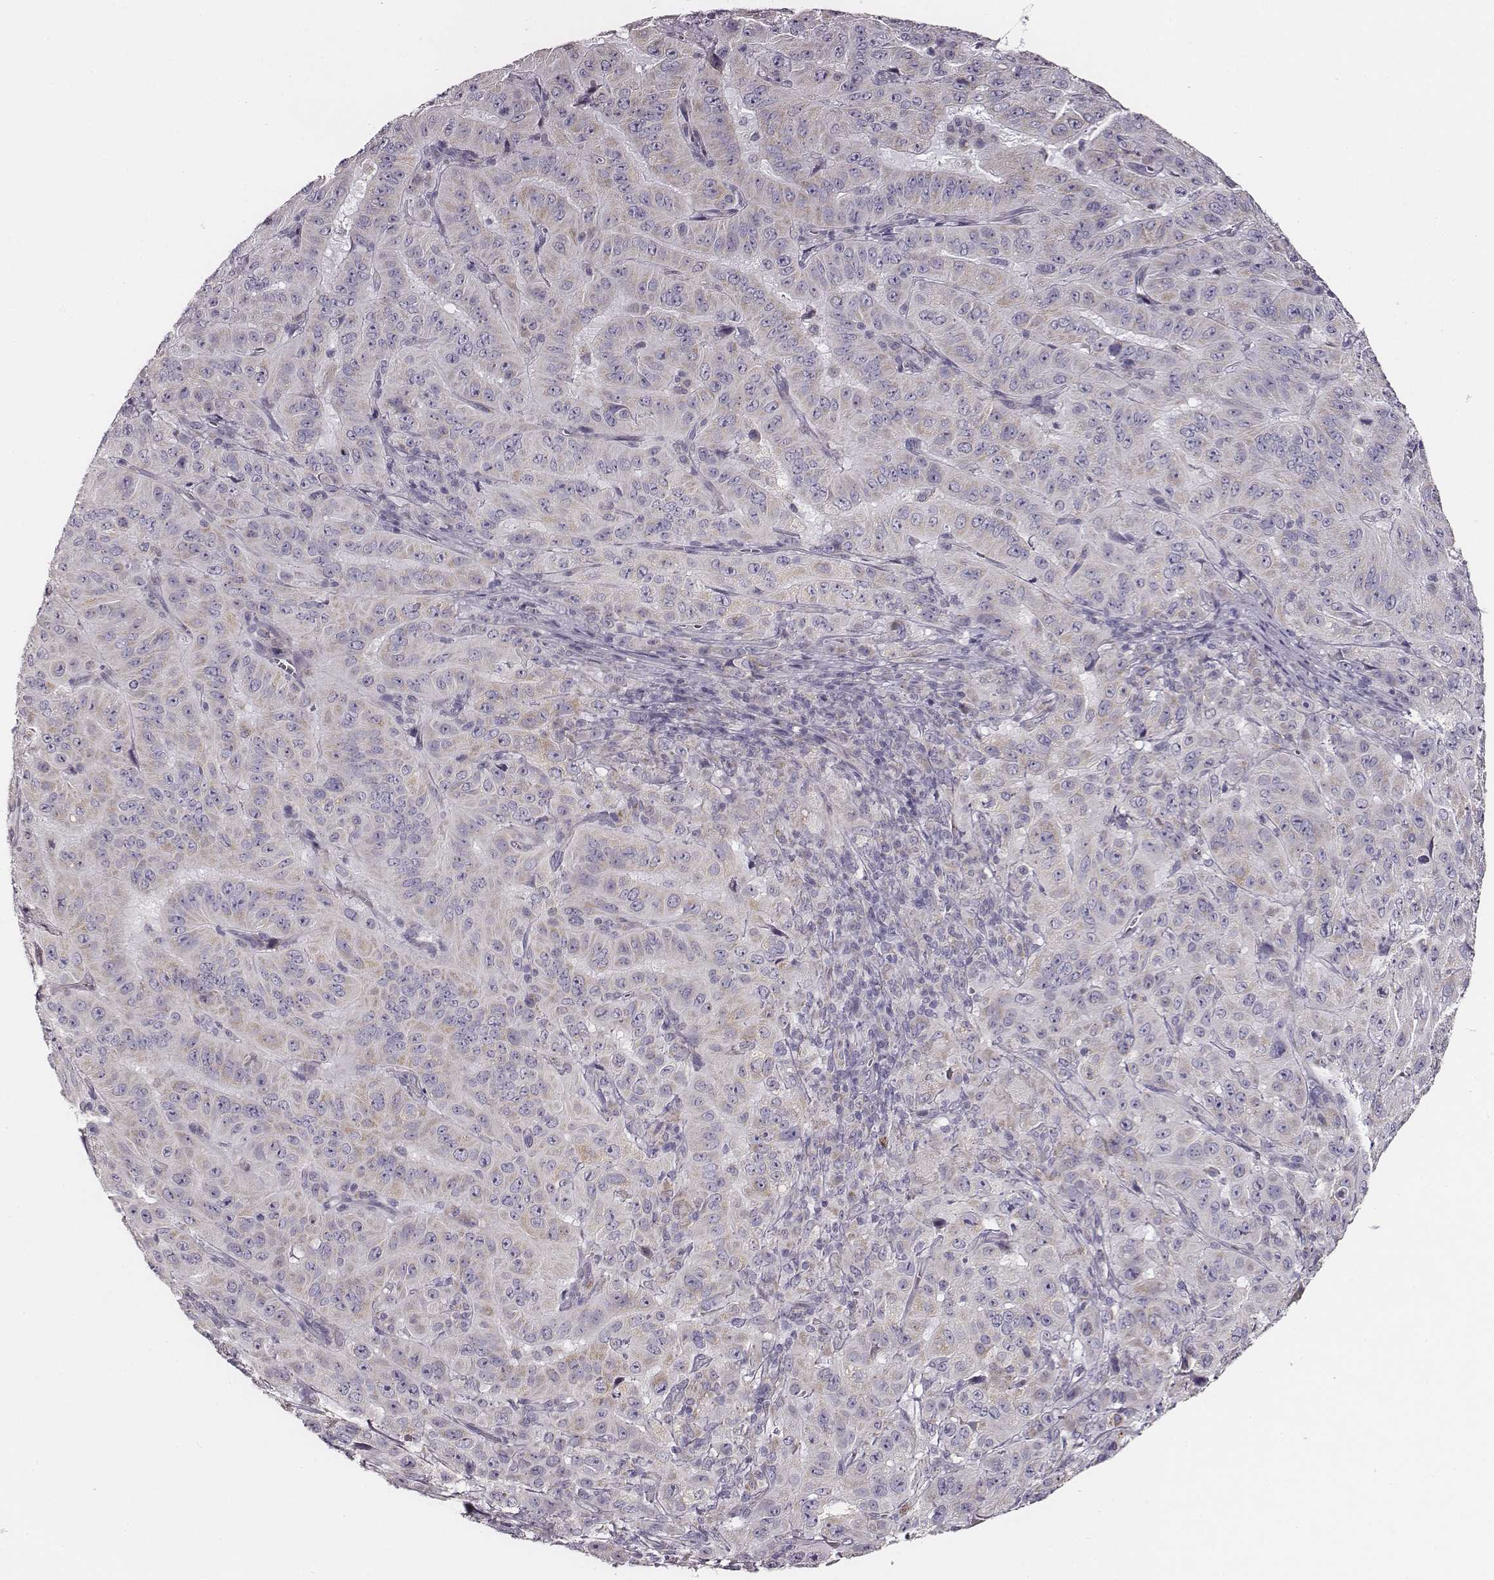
{"staining": {"intensity": "negative", "quantity": "none", "location": "none"}, "tissue": "pancreatic cancer", "cell_type": "Tumor cells", "image_type": "cancer", "snomed": [{"axis": "morphology", "description": "Adenocarcinoma, NOS"}, {"axis": "topography", "description": "Pancreas"}], "caption": "High magnification brightfield microscopy of pancreatic cancer stained with DAB (brown) and counterstained with hematoxylin (blue): tumor cells show no significant staining.", "gene": "UBL4B", "patient": {"sex": "male", "age": 63}}